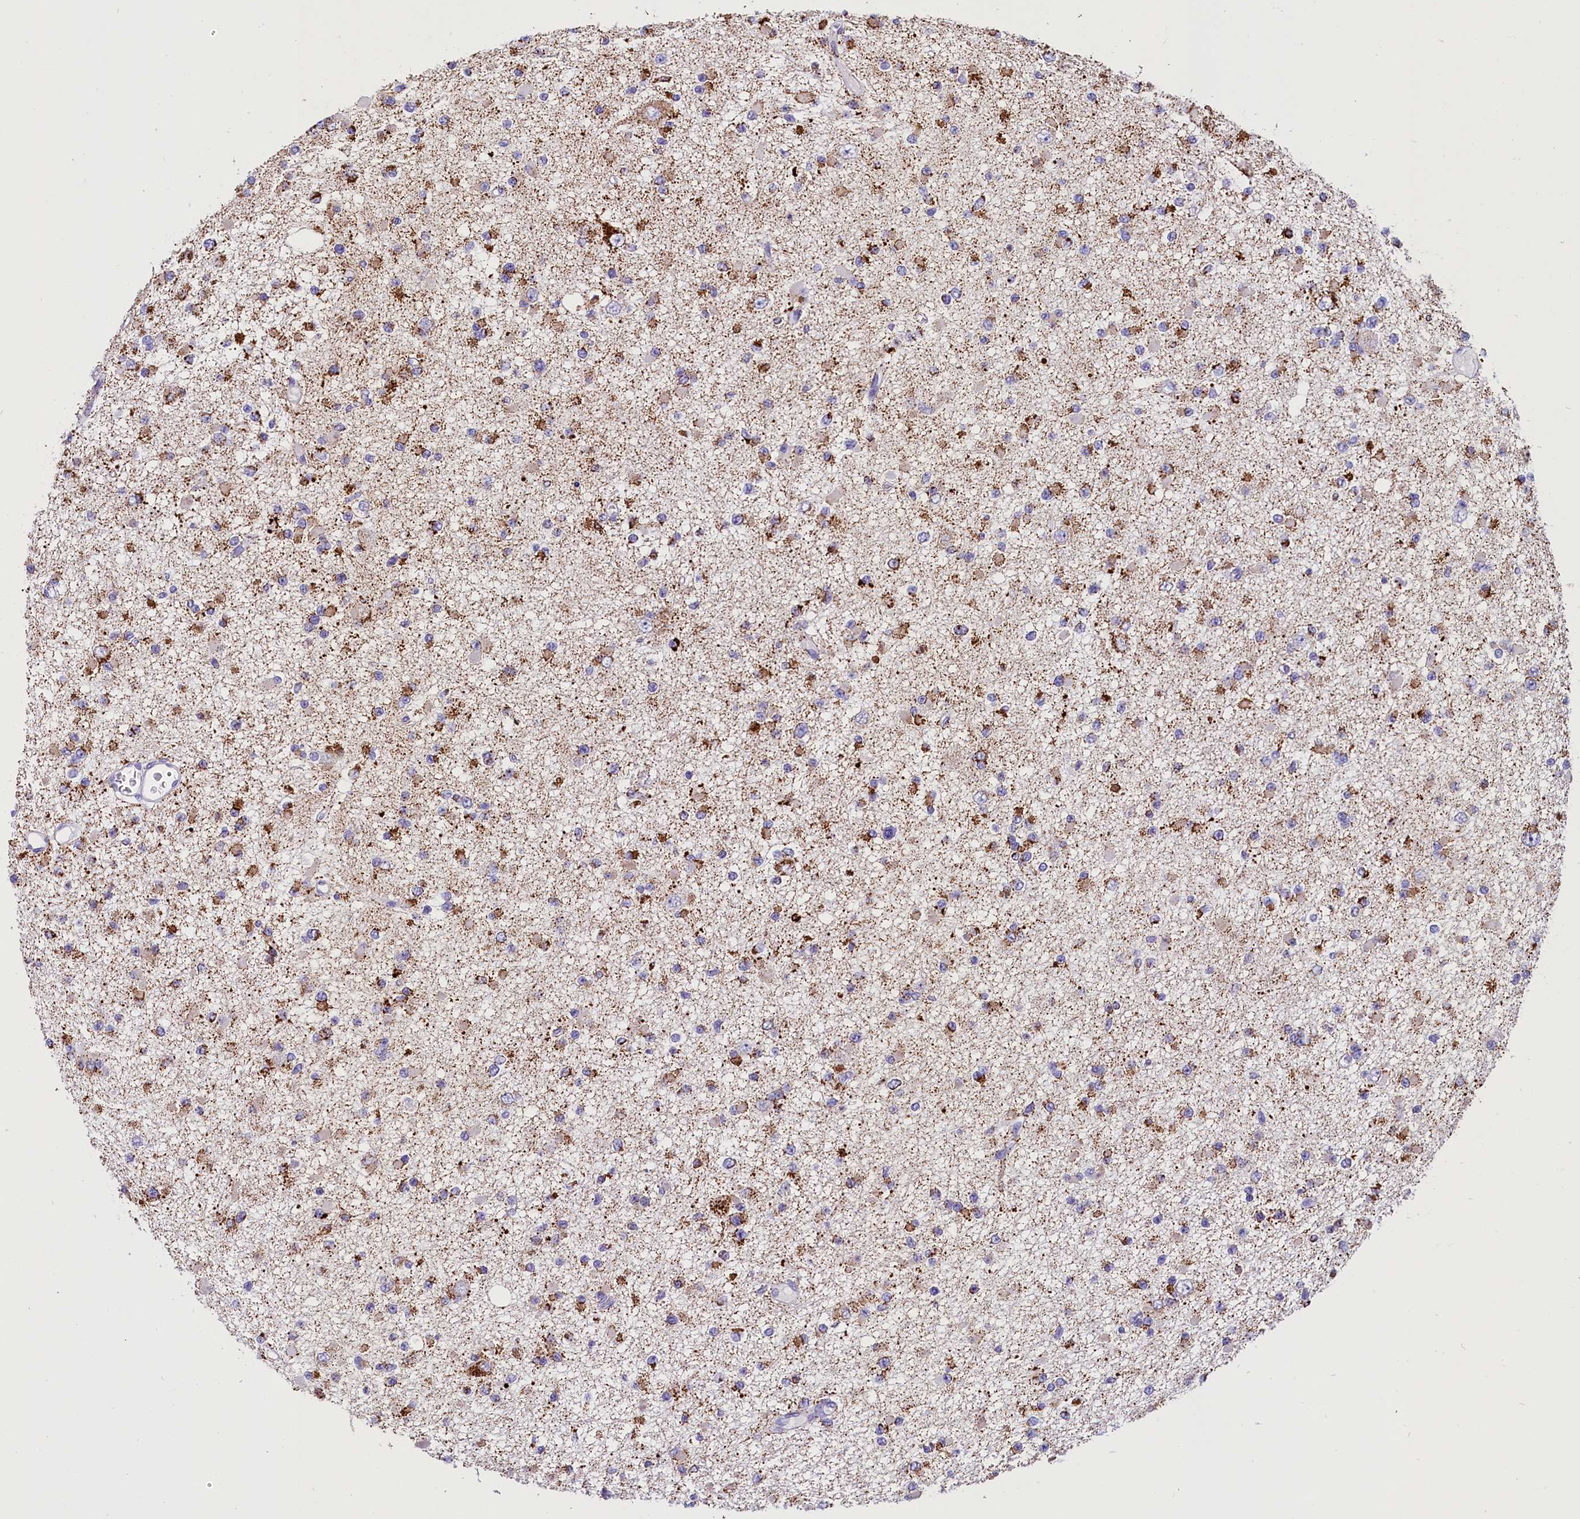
{"staining": {"intensity": "moderate", "quantity": "25%-75%", "location": "cytoplasmic/membranous"}, "tissue": "glioma", "cell_type": "Tumor cells", "image_type": "cancer", "snomed": [{"axis": "morphology", "description": "Glioma, malignant, Low grade"}, {"axis": "topography", "description": "Brain"}], "caption": "Immunohistochemical staining of malignant glioma (low-grade) shows medium levels of moderate cytoplasmic/membranous staining in approximately 25%-75% of tumor cells. Nuclei are stained in blue.", "gene": "ABAT", "patient": {"sex": "female", "age": 22}}